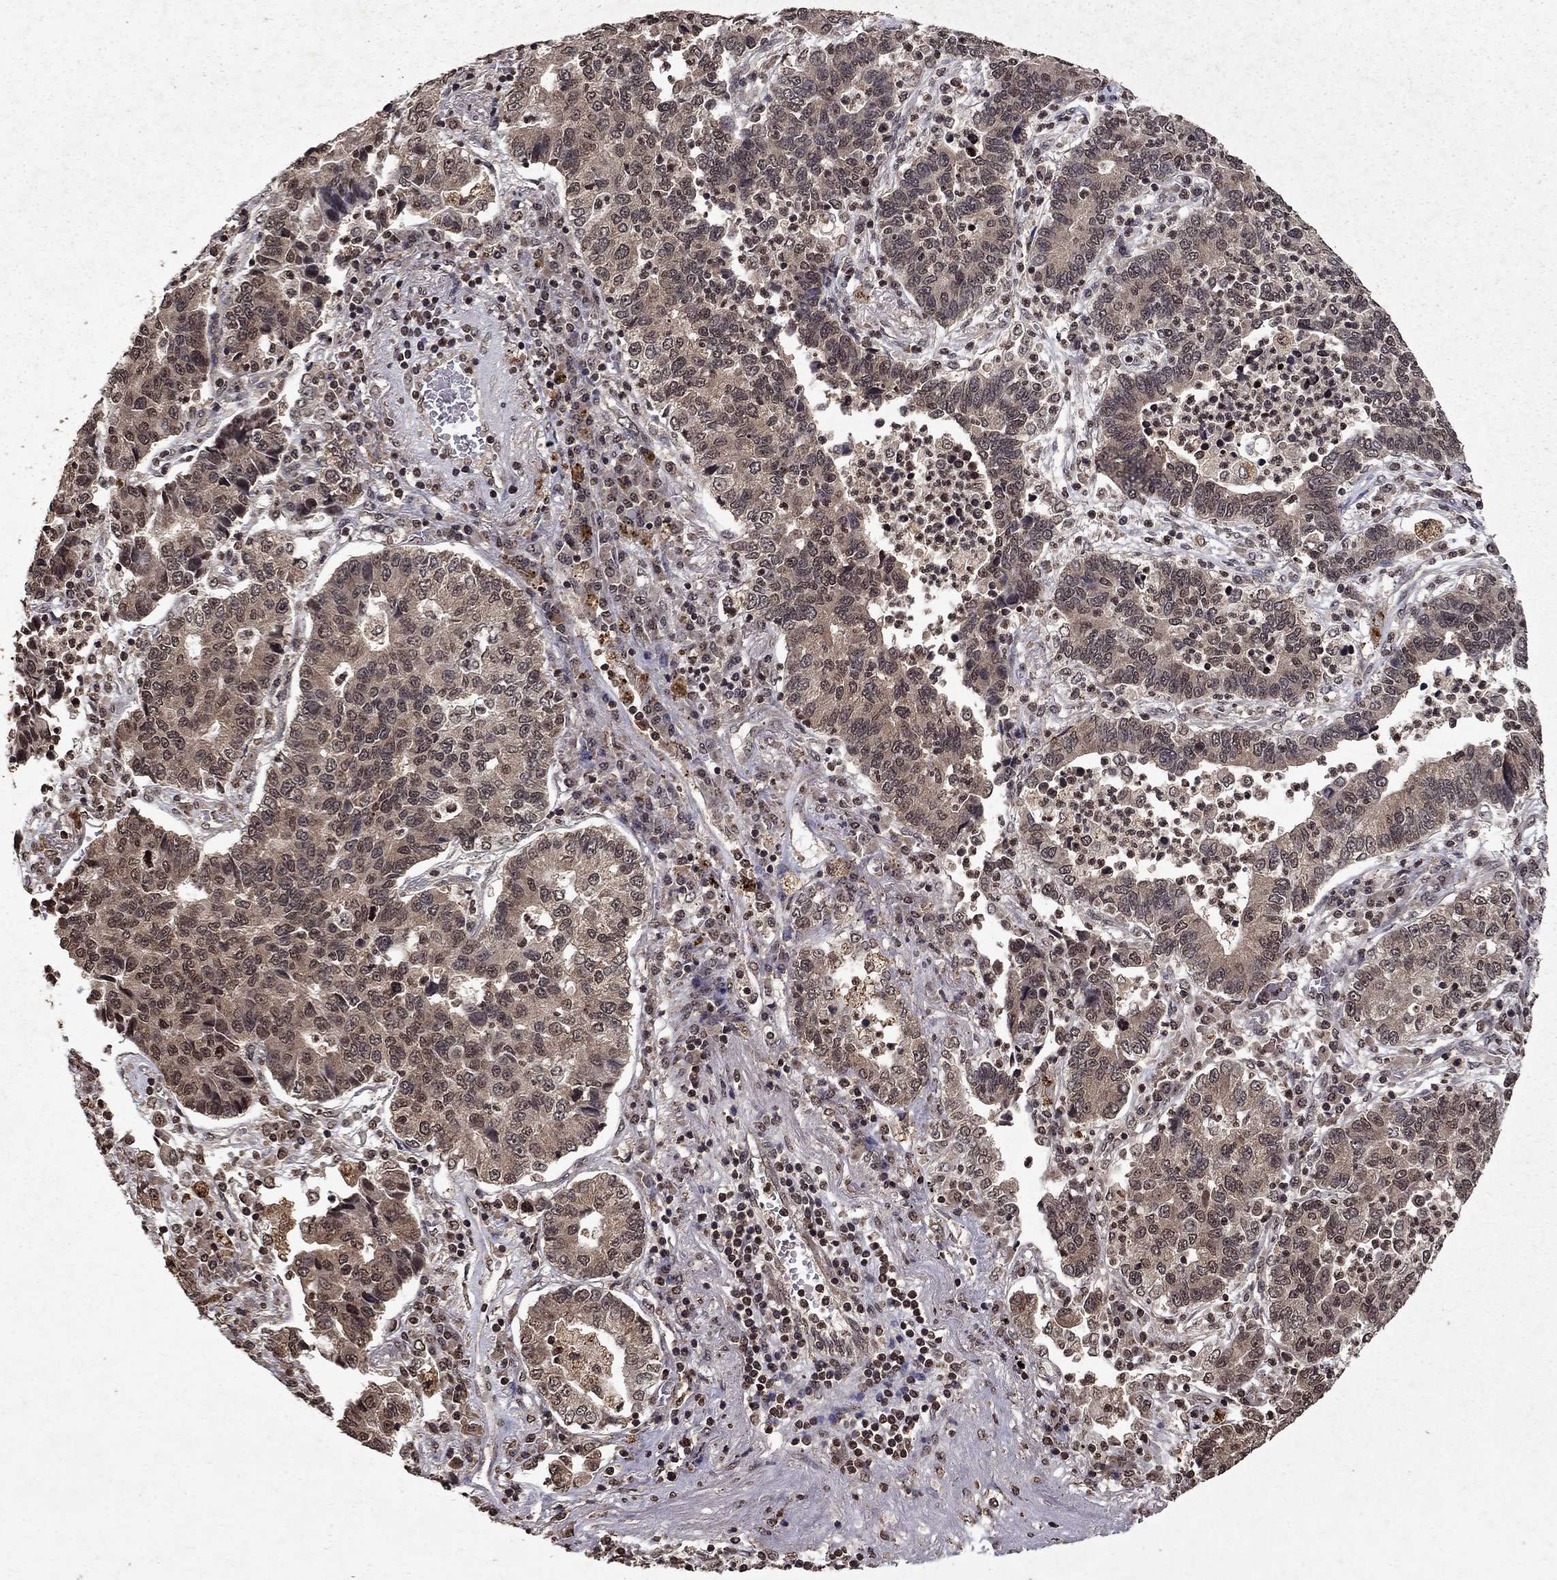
{"staining": {"intensity": "weak", "quantity": "25%-75%", "location": "cytoplasmic/membranous"}, "tissue": "lung cancer", "cell_type": "Tumor cells", "image_type": "cancer", "snomed": [{"axis": "morphology", "description": "Adenocarcinoma, NOS"}, {"axis": "topography", "description": "Lung"}], "caption": "Brown immunohistochemical staining in lung cancer exhibits weak cytoplasmic/membranous staining in about 25%-75% of tumor cells.", "gene": "PIN4", "patient": {"sex": "female", "age": 57}}